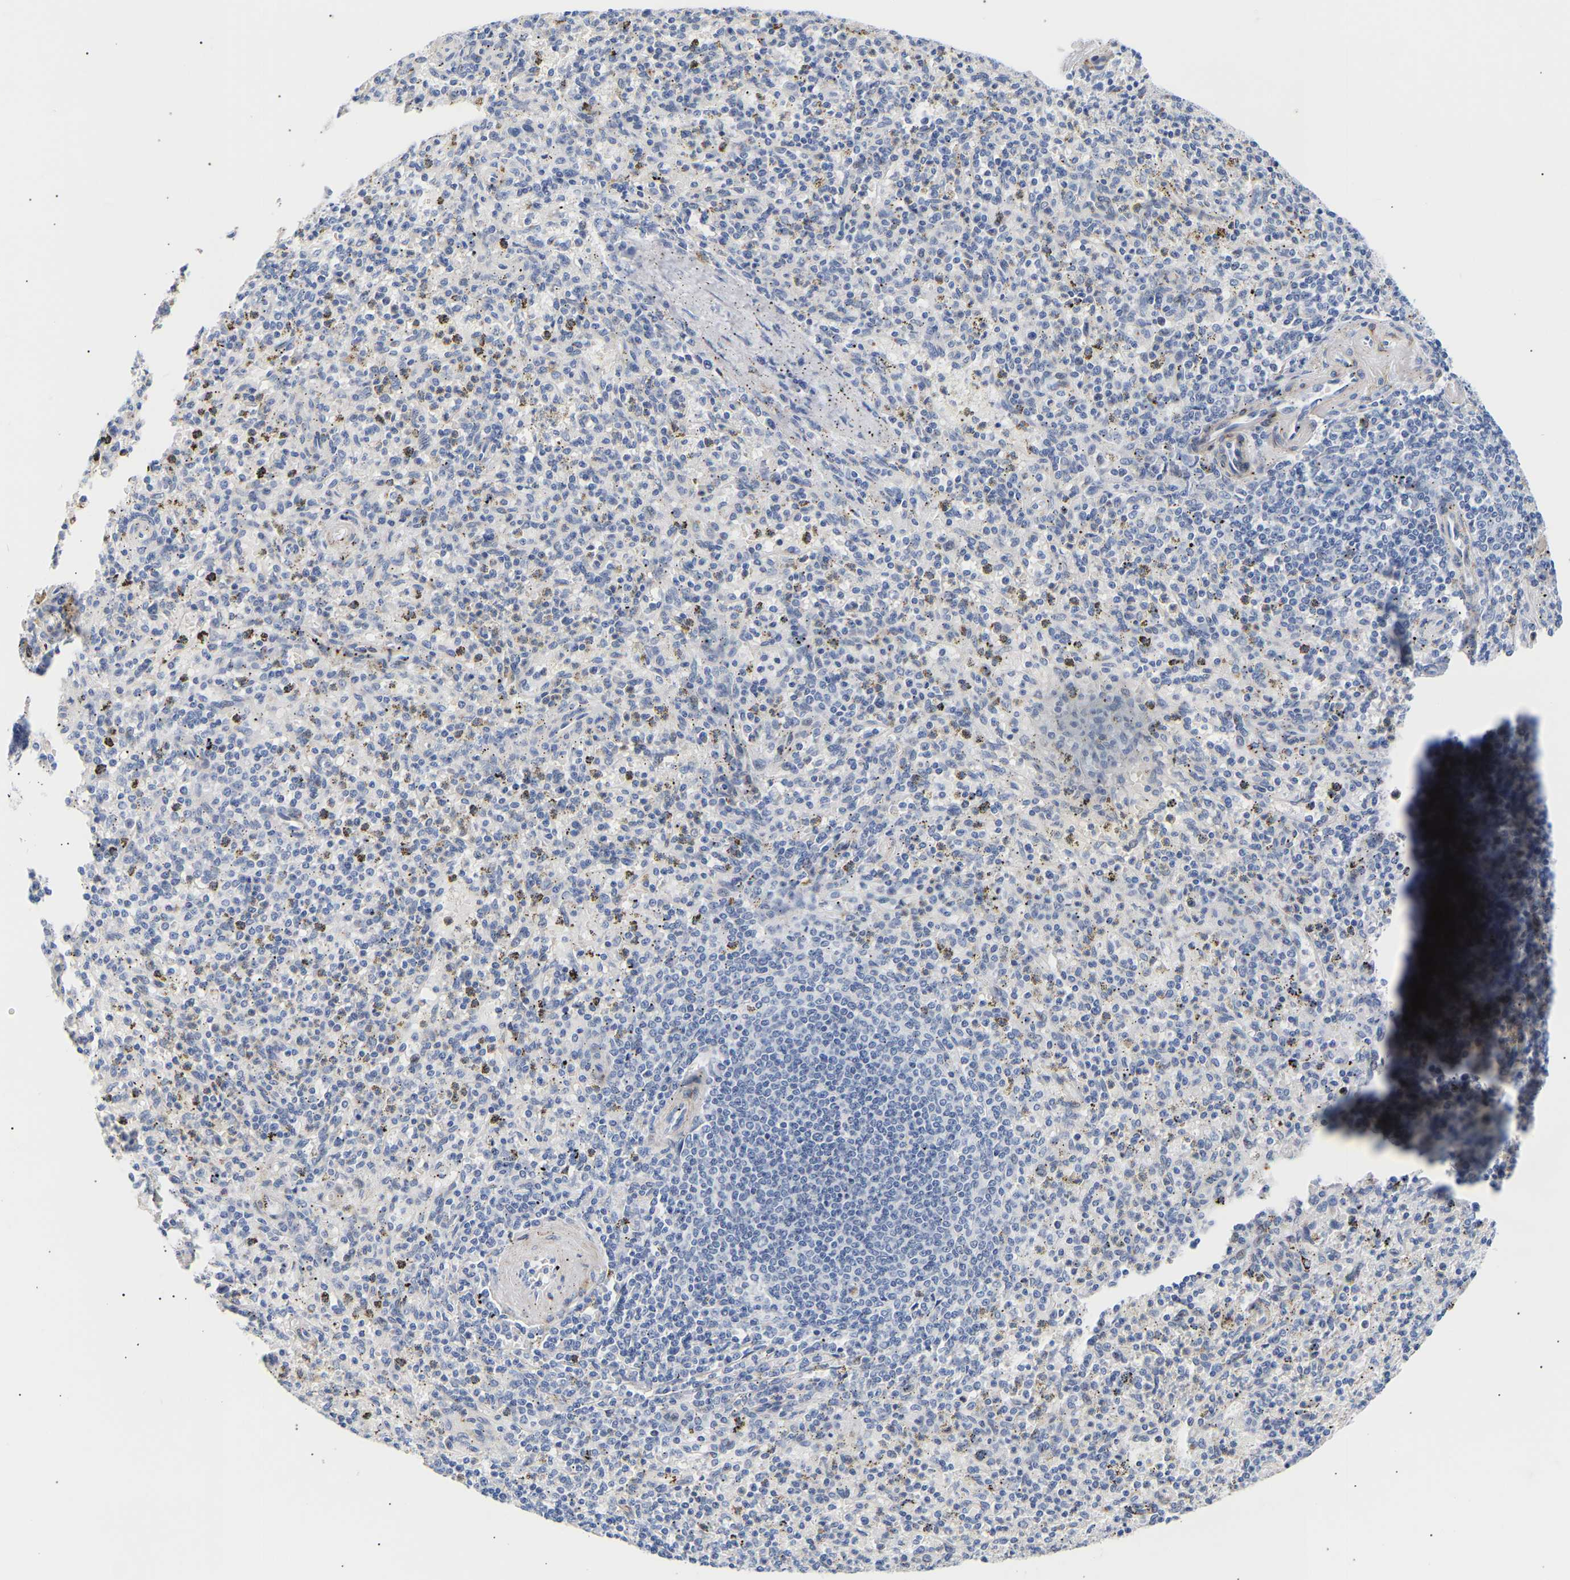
{"staining": {"intensity": "negative", "quantity": "none", "location": "none"}, "tissue": "spleen", "cell_type": "Cells in red pulp", "image_type": "normal", "snomed": [{"axis": "morphology", "description": "Normal tissue, NOS"}, {"axis": "topography", "description": "Spleen"}], "caption": "A high-resolution photomicrograph shows IHC staining of unremarkable spleen, which displays no significant positivity in cells in red pulp.", "gene": "IGFBP7", "patient": {"sex": "male", "age": 72}}